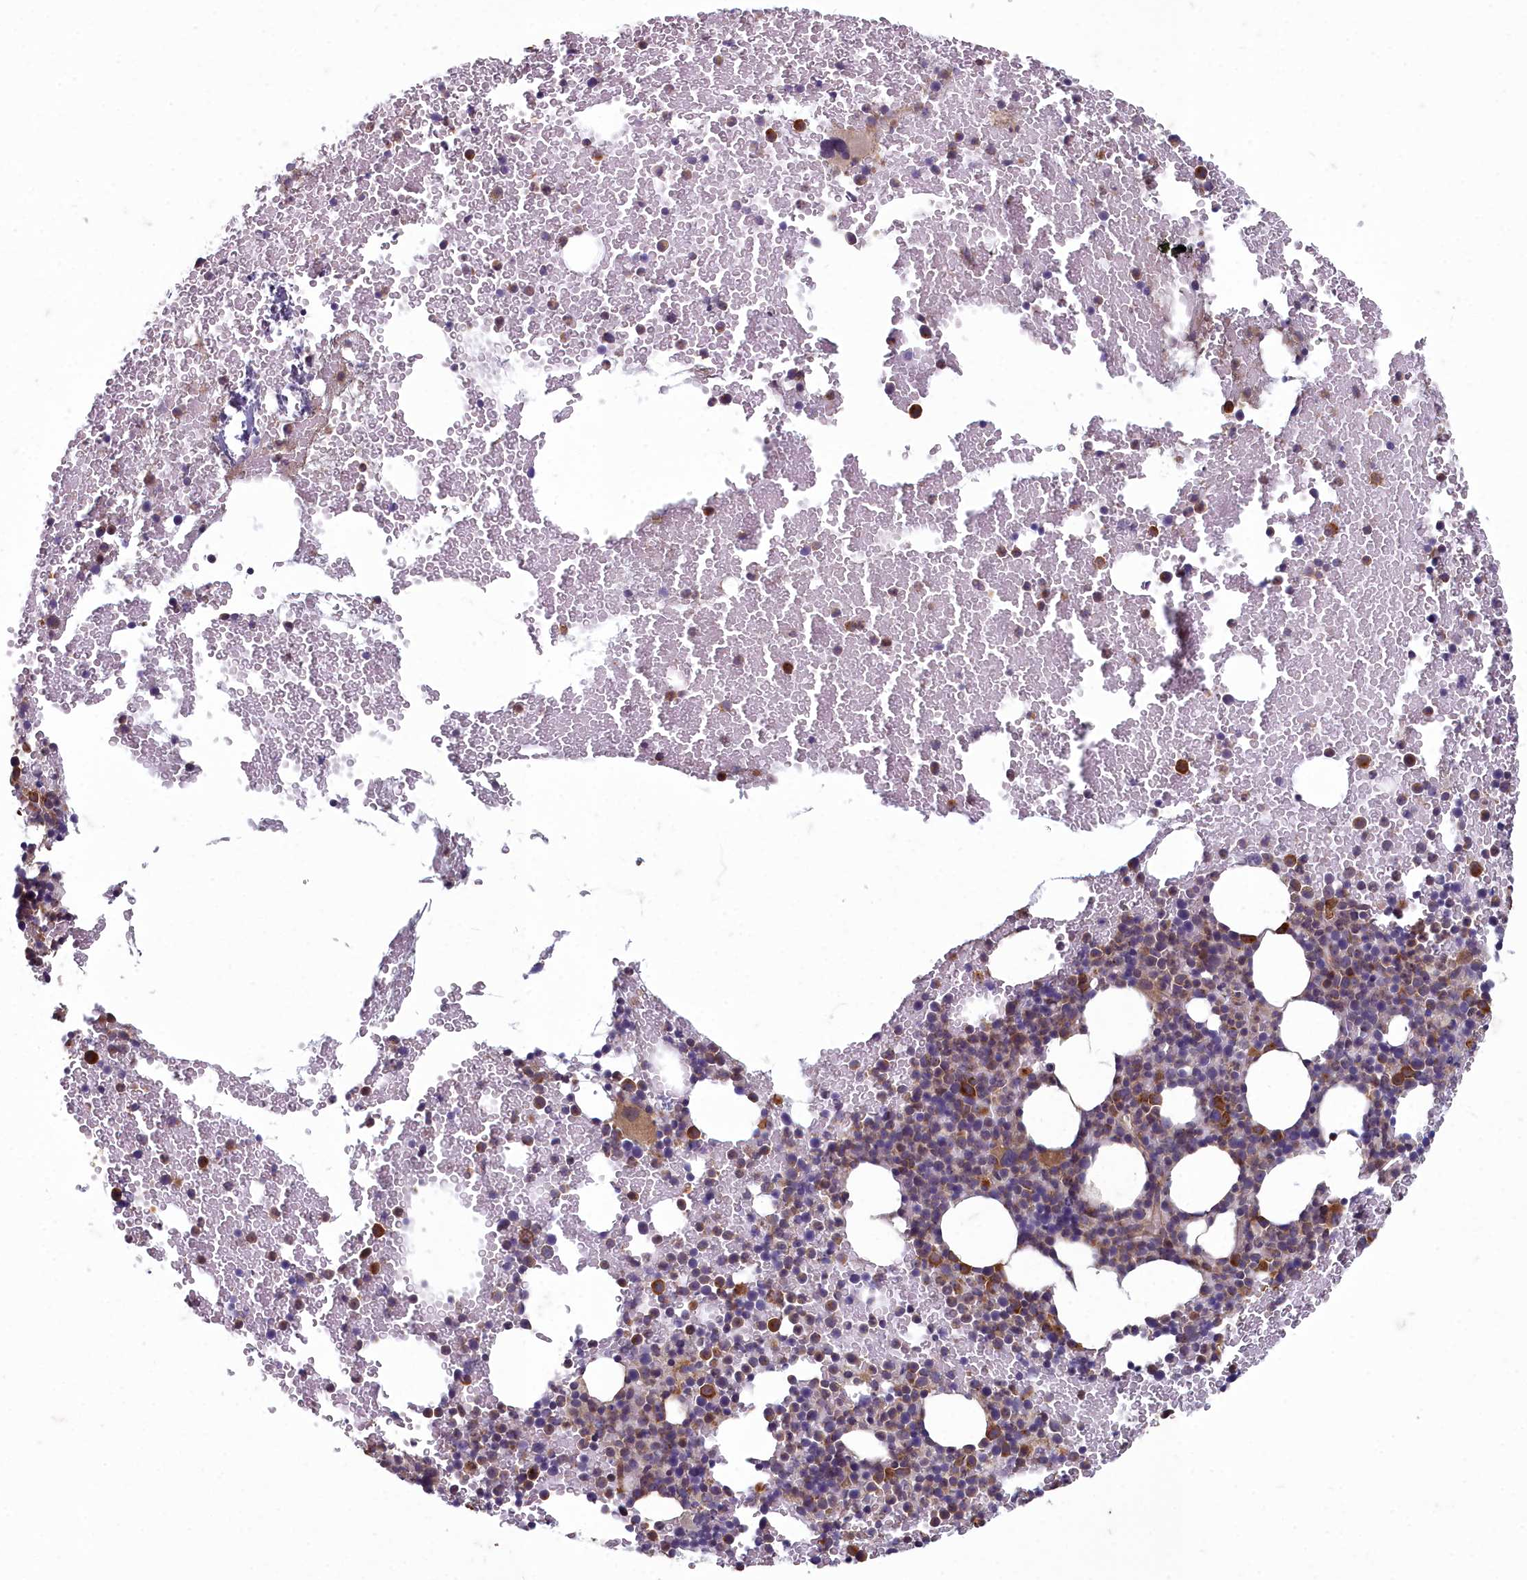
{"staining": {"intensity": "strong", "quantity": ">75%", "location": "cytoplasmic/membranous"}, "tissue": "bone marrow", "cell_type": "Hematopoietic cells", "image_type": "normal", "snomed": [{"axis": "morphology", "description": "Normal tissue, NOS"}, {"axis": "topography", "description": "Bone marrow"}], "caption": "Strong cytoplasmic/membranous expression is appreciated in about >75% of hematopoietic cells in benign bone marrow.", "gene": "ZNF626", "patient": {"sex": "male", "age": 57}}